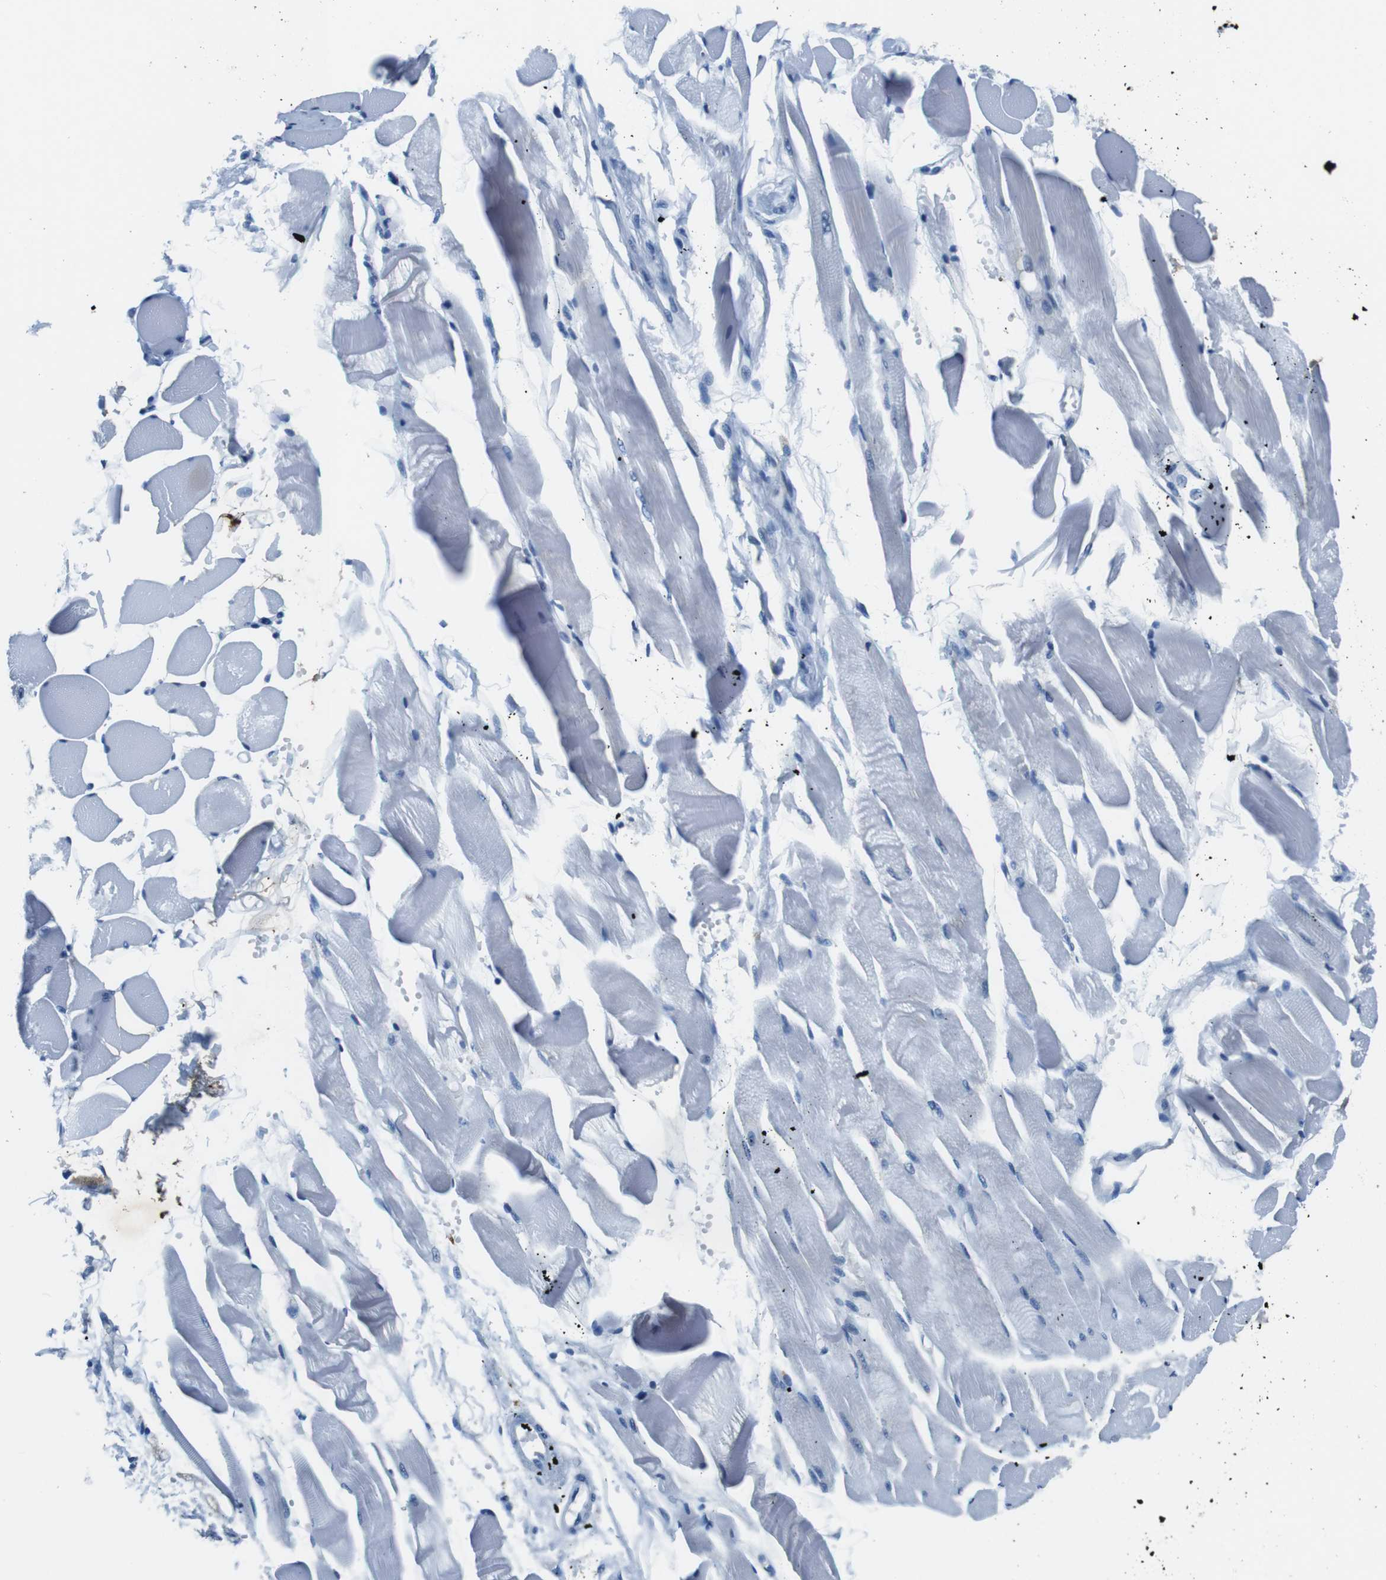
{"staining": {"intensity": "negative", "quantity": "none", "location": "none"}, "tissue": "skeletal muscle", "cell_type": "Myocytes", "image_type": "normal", "snomed": [{"axis": "morphology", "description": "Normal tissue, NOS"}, {"axis": "topography", "description": "Skeletal muscle"}, {"axis": "topography", "description": "Peripheral nerve tissue"}], "caption": "This is an immunohistochemistry photomicrograph of benign human skeletal muscle. There is no positivity in myocytes.", "gene": "IGKC", "patient": {"sex": "female", "age": 84}}